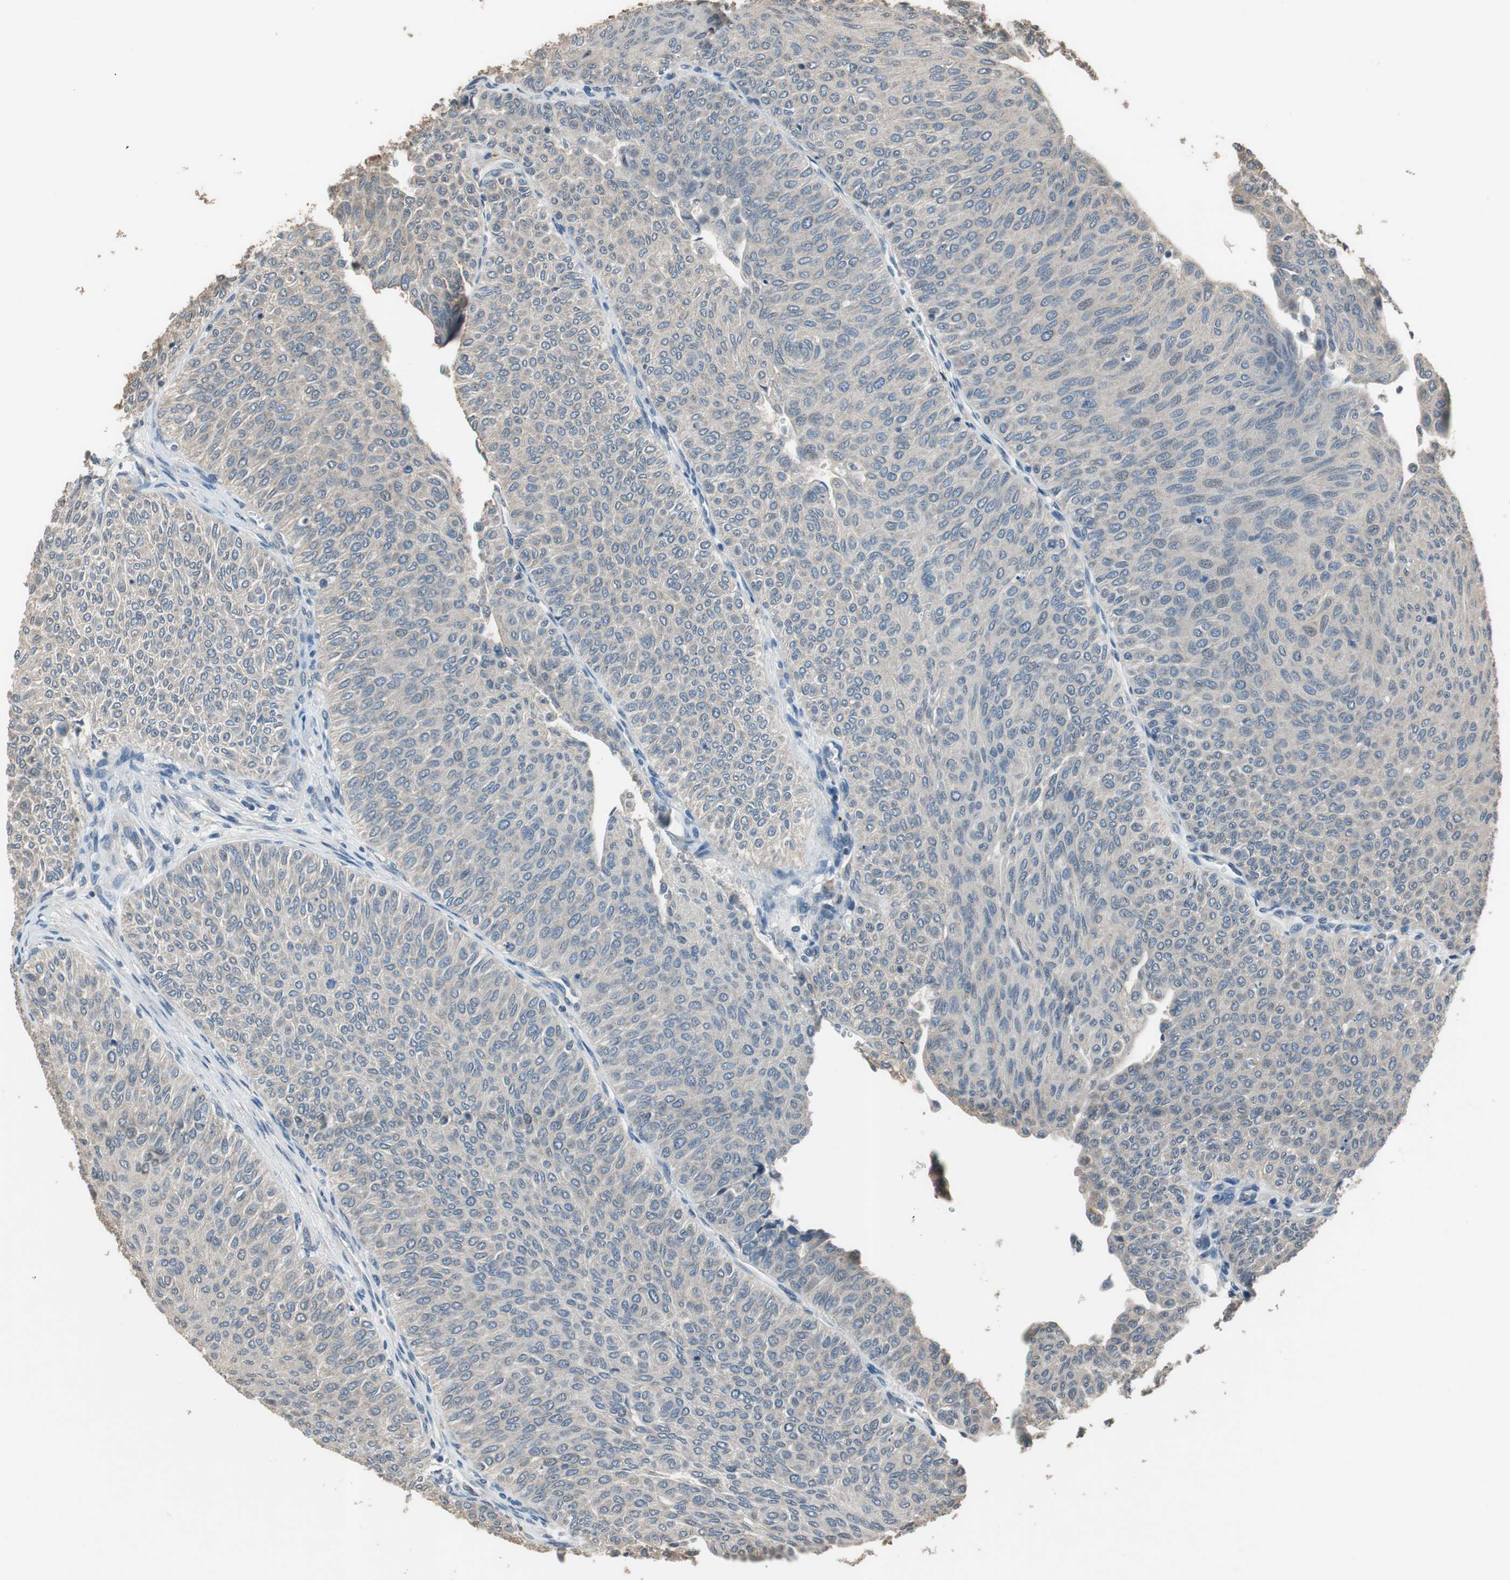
{"staining": {"intensity": "negative", "quantity": "none", "location": "none"}, "tissue": "urothelial cancer", "cell_type": "Tumor cells", "image_type": "cancer", "snomed": [{"axis": "morphology", "description": "Urothelial carcinoma, Low grade"}, {"axis": "topography", "description": "Urinary bladder"}], "caption": "Protein analysis of urothelial cancer displays no significant staining in tumor cells.", "gene": "PI4KB", "patient": {"sex": "male", "age": 78}}